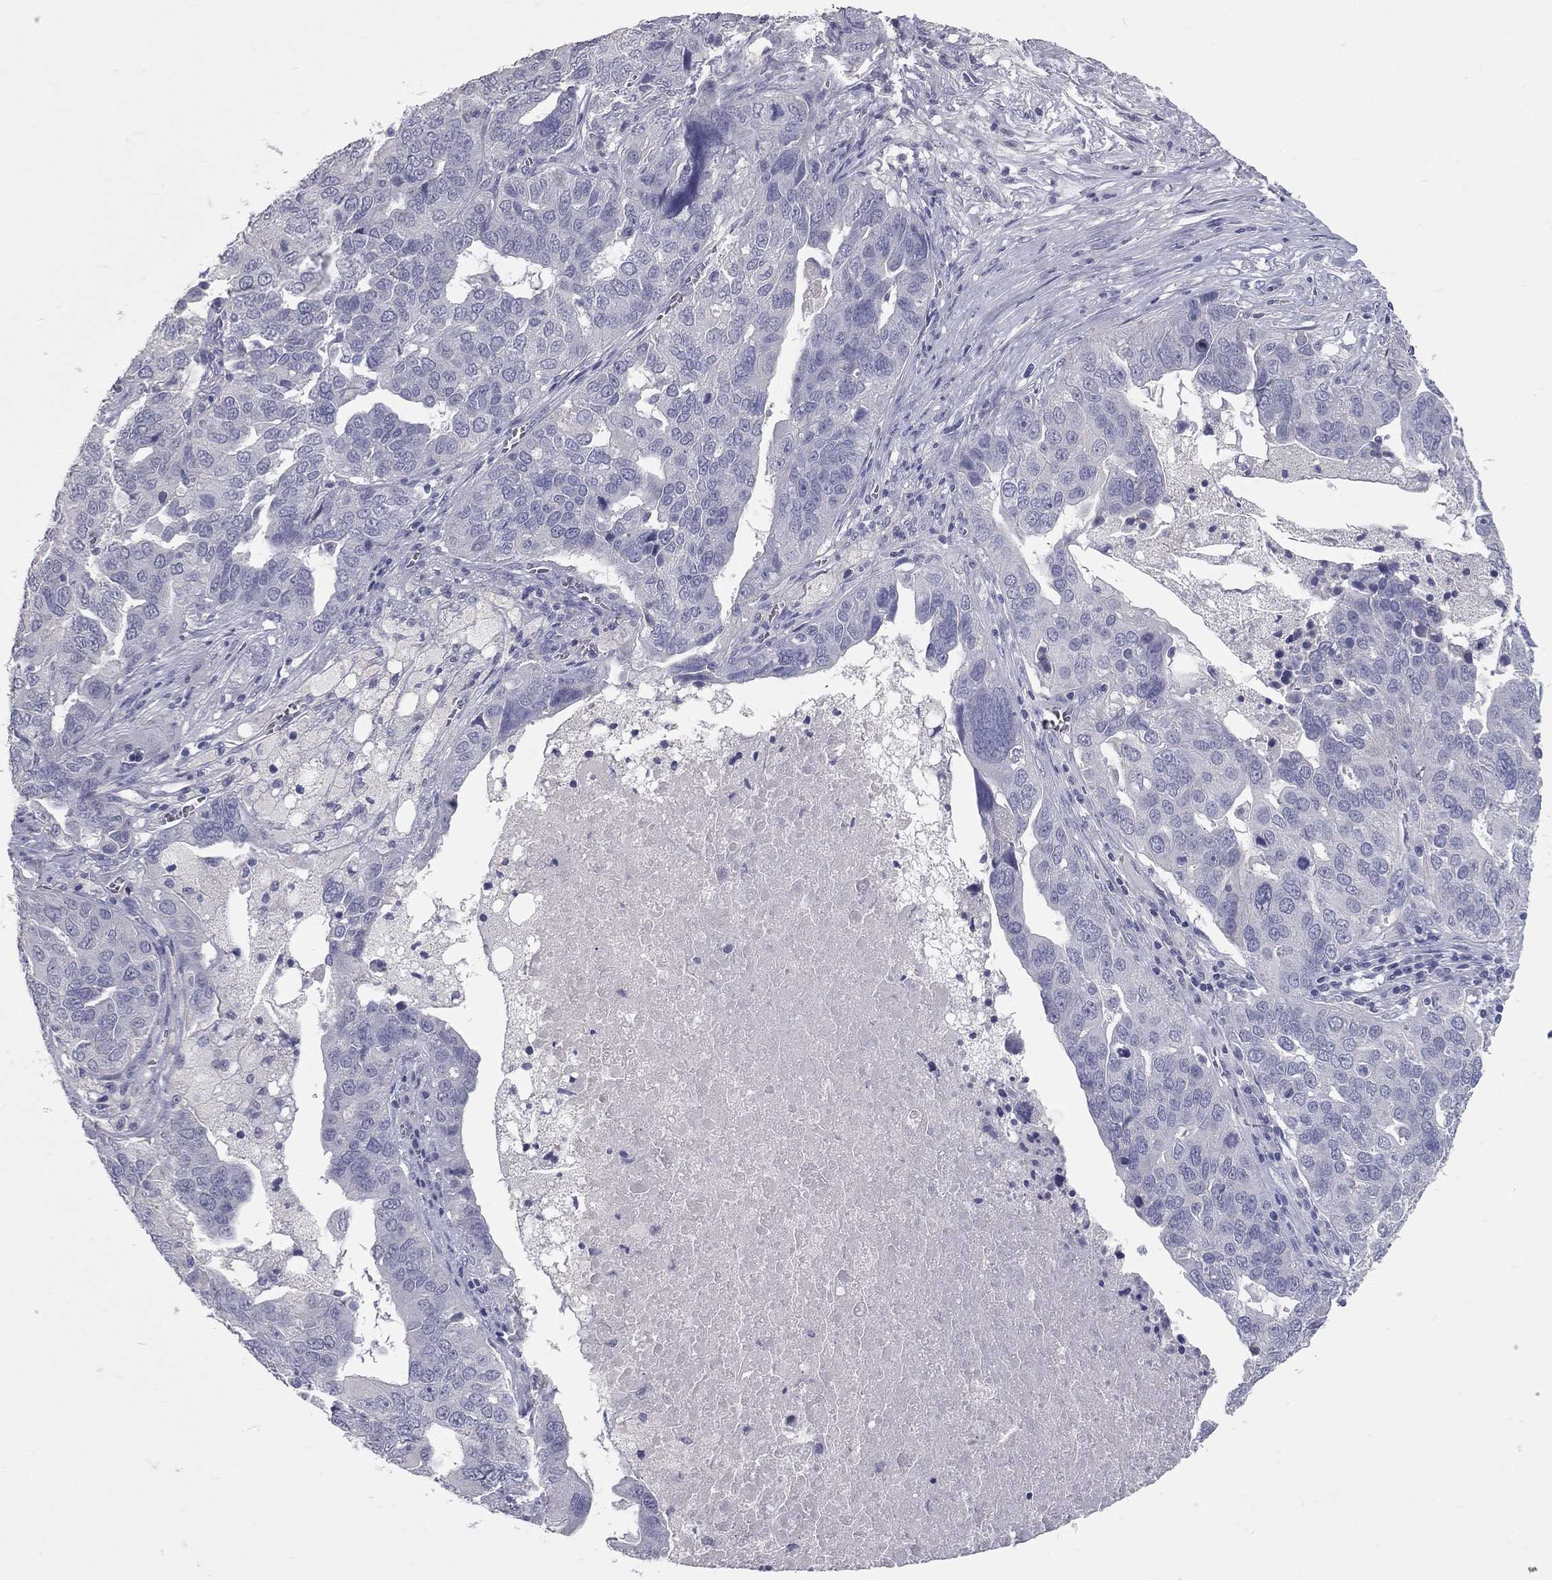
{"staining": {"intensity": "negative", "quantity": "none", "location": "none"}, "tissue": "ovarian cancer", "cell_type": "Tumor cells", "image_type": "cancer", "snomed": [{"axis": "morphology", "description": "Carcinoma, endometroid"}, {"axis": "topography", "description": "Soft tissue"}, {"axis": "topography", "description": "Ovary"}], "caption": "Immunohistochemical staining of ovarian endometroid carcinoma displays no significant positivity in tumor cells. The staining is performed using DAB brown chromogen with nuclei counter-stained in using hematoxylin.", "gene": "TFPI2", "patient": {"sex": "female", "age": 52}}